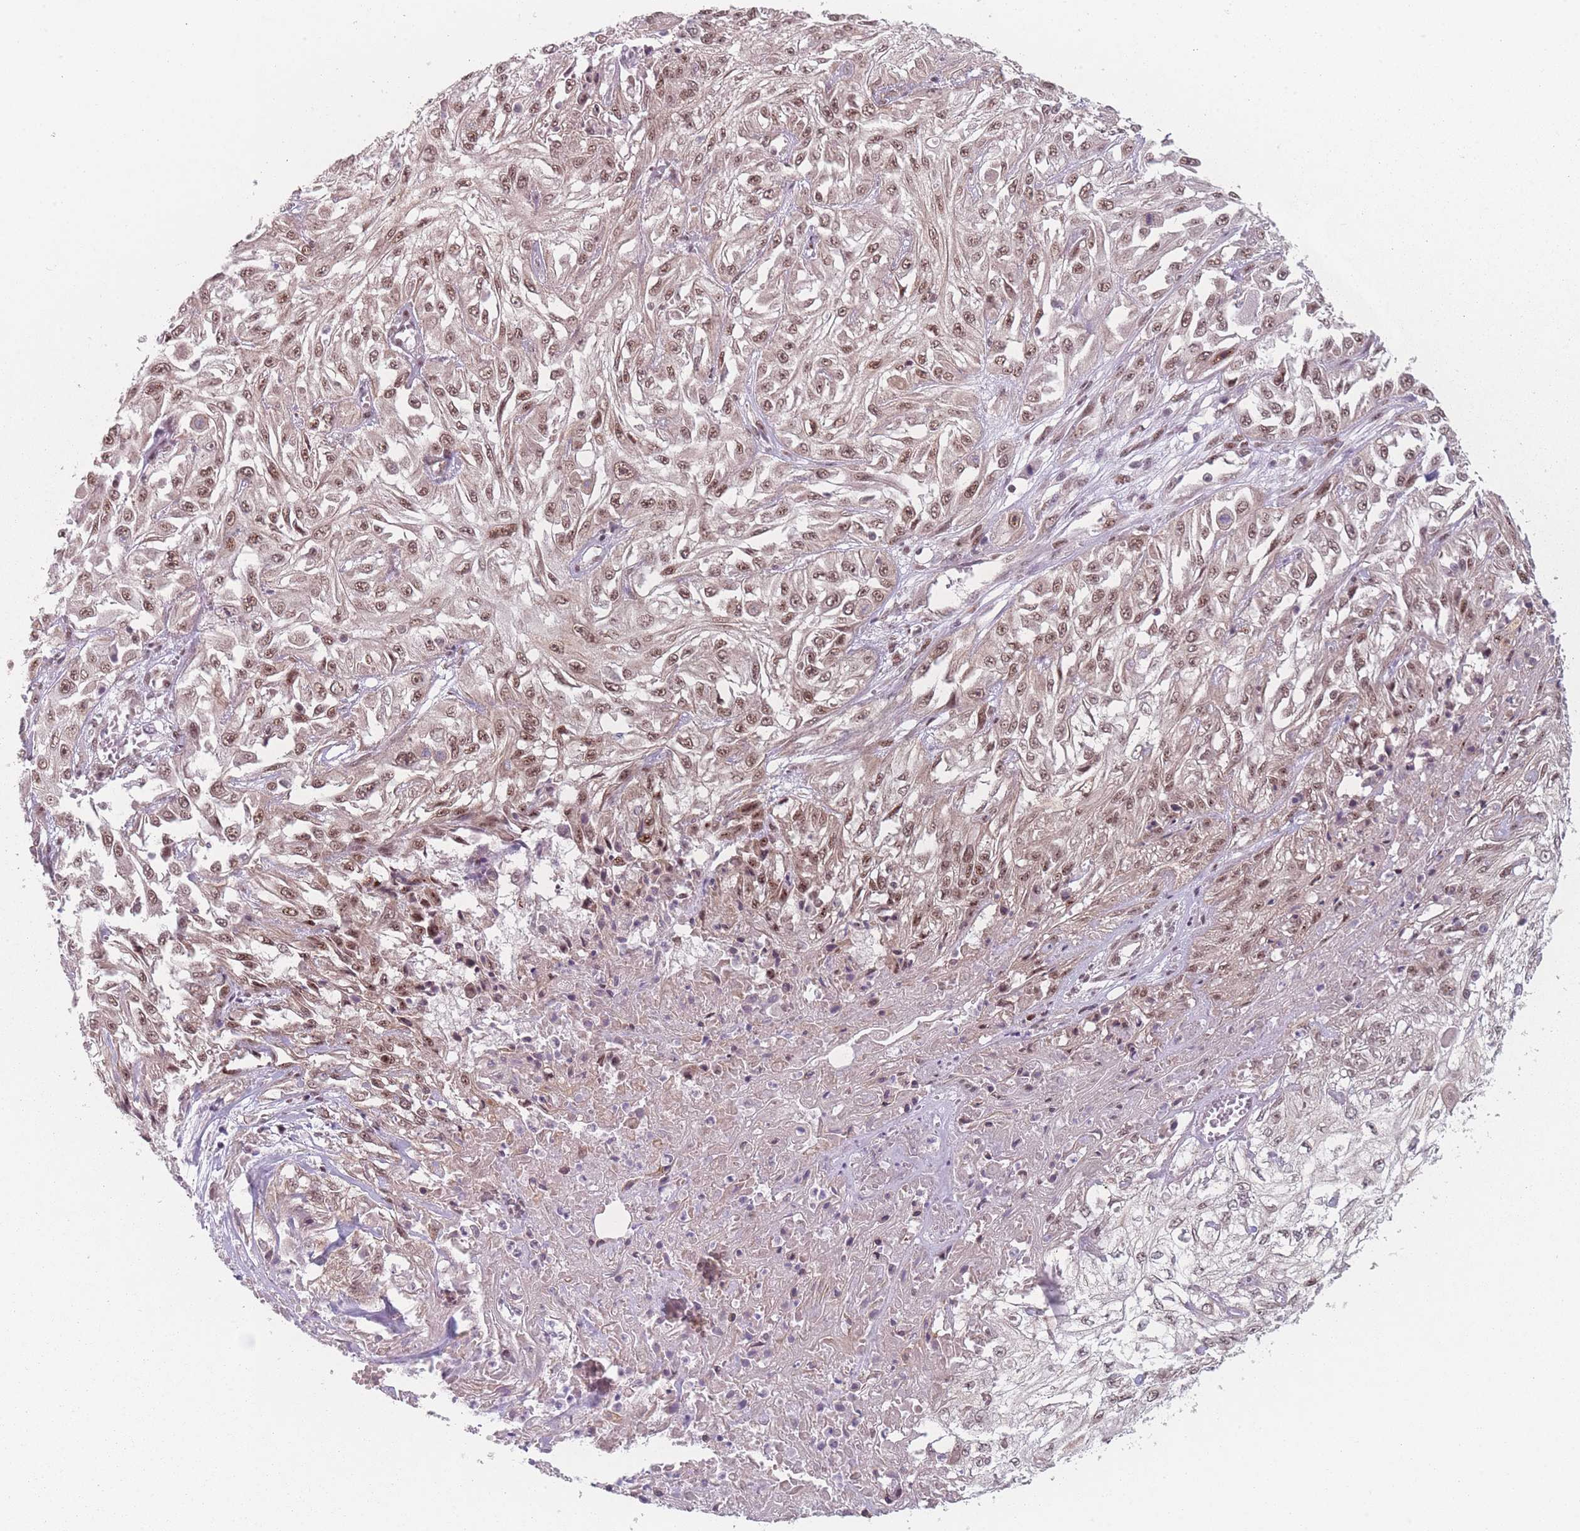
{"staining": {"intensity": "moderate", "quantity": ">75%", "location": "nuclear"}, "tissue": "skin cancer", "cell_type": "Tumor cells", "image_type": "cancer", "snomed": [{"axis": "morphology", "description": "Squamous cell carcinoma, NOS"}, {"axis": "morphology", "description": "Squamous cell carcinoma, metastatic, NOS"}, {"axis": "topography", "description": "Skin"}, {"axis": "topography", "description": "Lymph node"}], "caption": "Immunohistochemistry staining of skin cancer, which demonstrates medium levels of moderate nuclear staining in about >75% of tumor cells indicating moderate nuclear protein staining. The staining was performed using DAB (3,3'-diaminobenzidine) (brown) for protein detection and nuclei were counterstained in hematoxylin (blue).", "gene": "ZC3H14", "patient": {"sex": "male", "age": 75}}